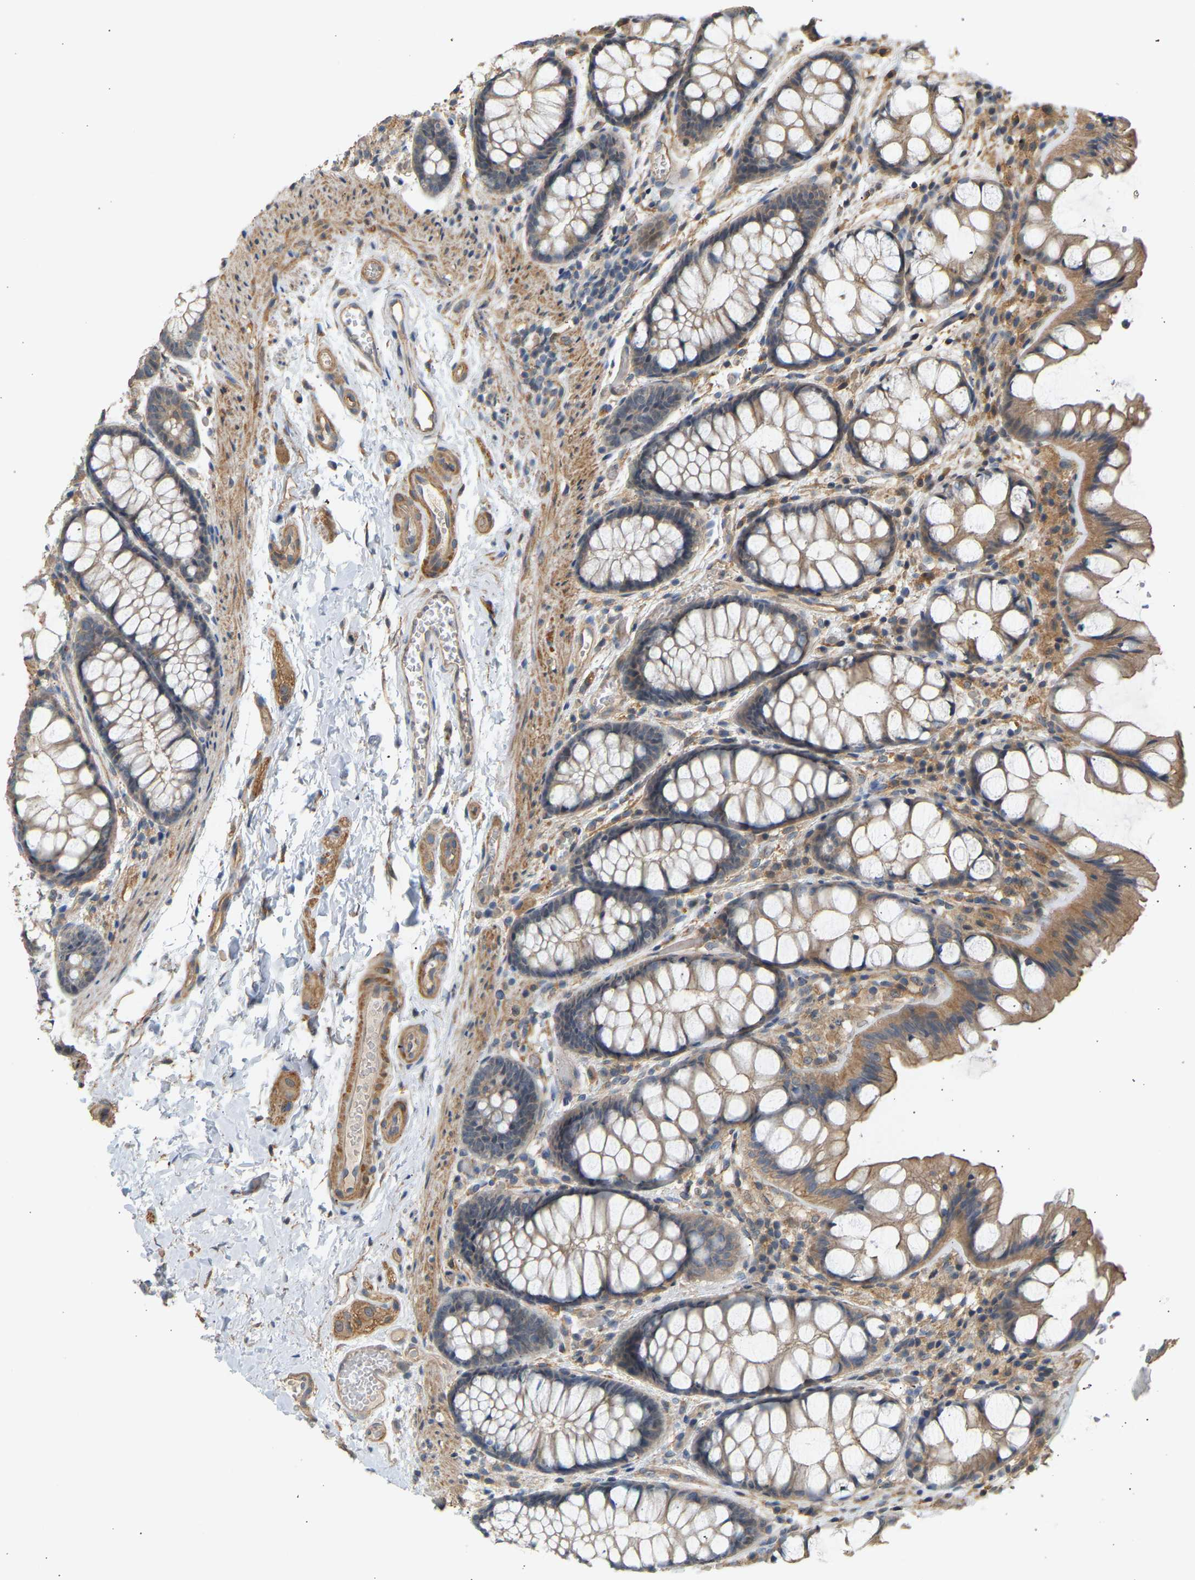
{"staining": {"intensity": "weak", "quantity": ">75%", "location": "cytoplasmic/membranous"}, "tissue": "colon", "cell_type": "Endothelial cells", "image_type": "normal", "snomed": [{"axis": "morphology", "description": "Normal tissue, NOS"}, {"axis": "topography", "description": "Colon"}], "caption": "Endothelial cells reveal weak cytoplasmic/membranous staining in about >75% of cells in unremarkable colon. Nuclei are stained in blue.", "gene": "RGL1", "patient": {"sex": "male", "age": 47}}